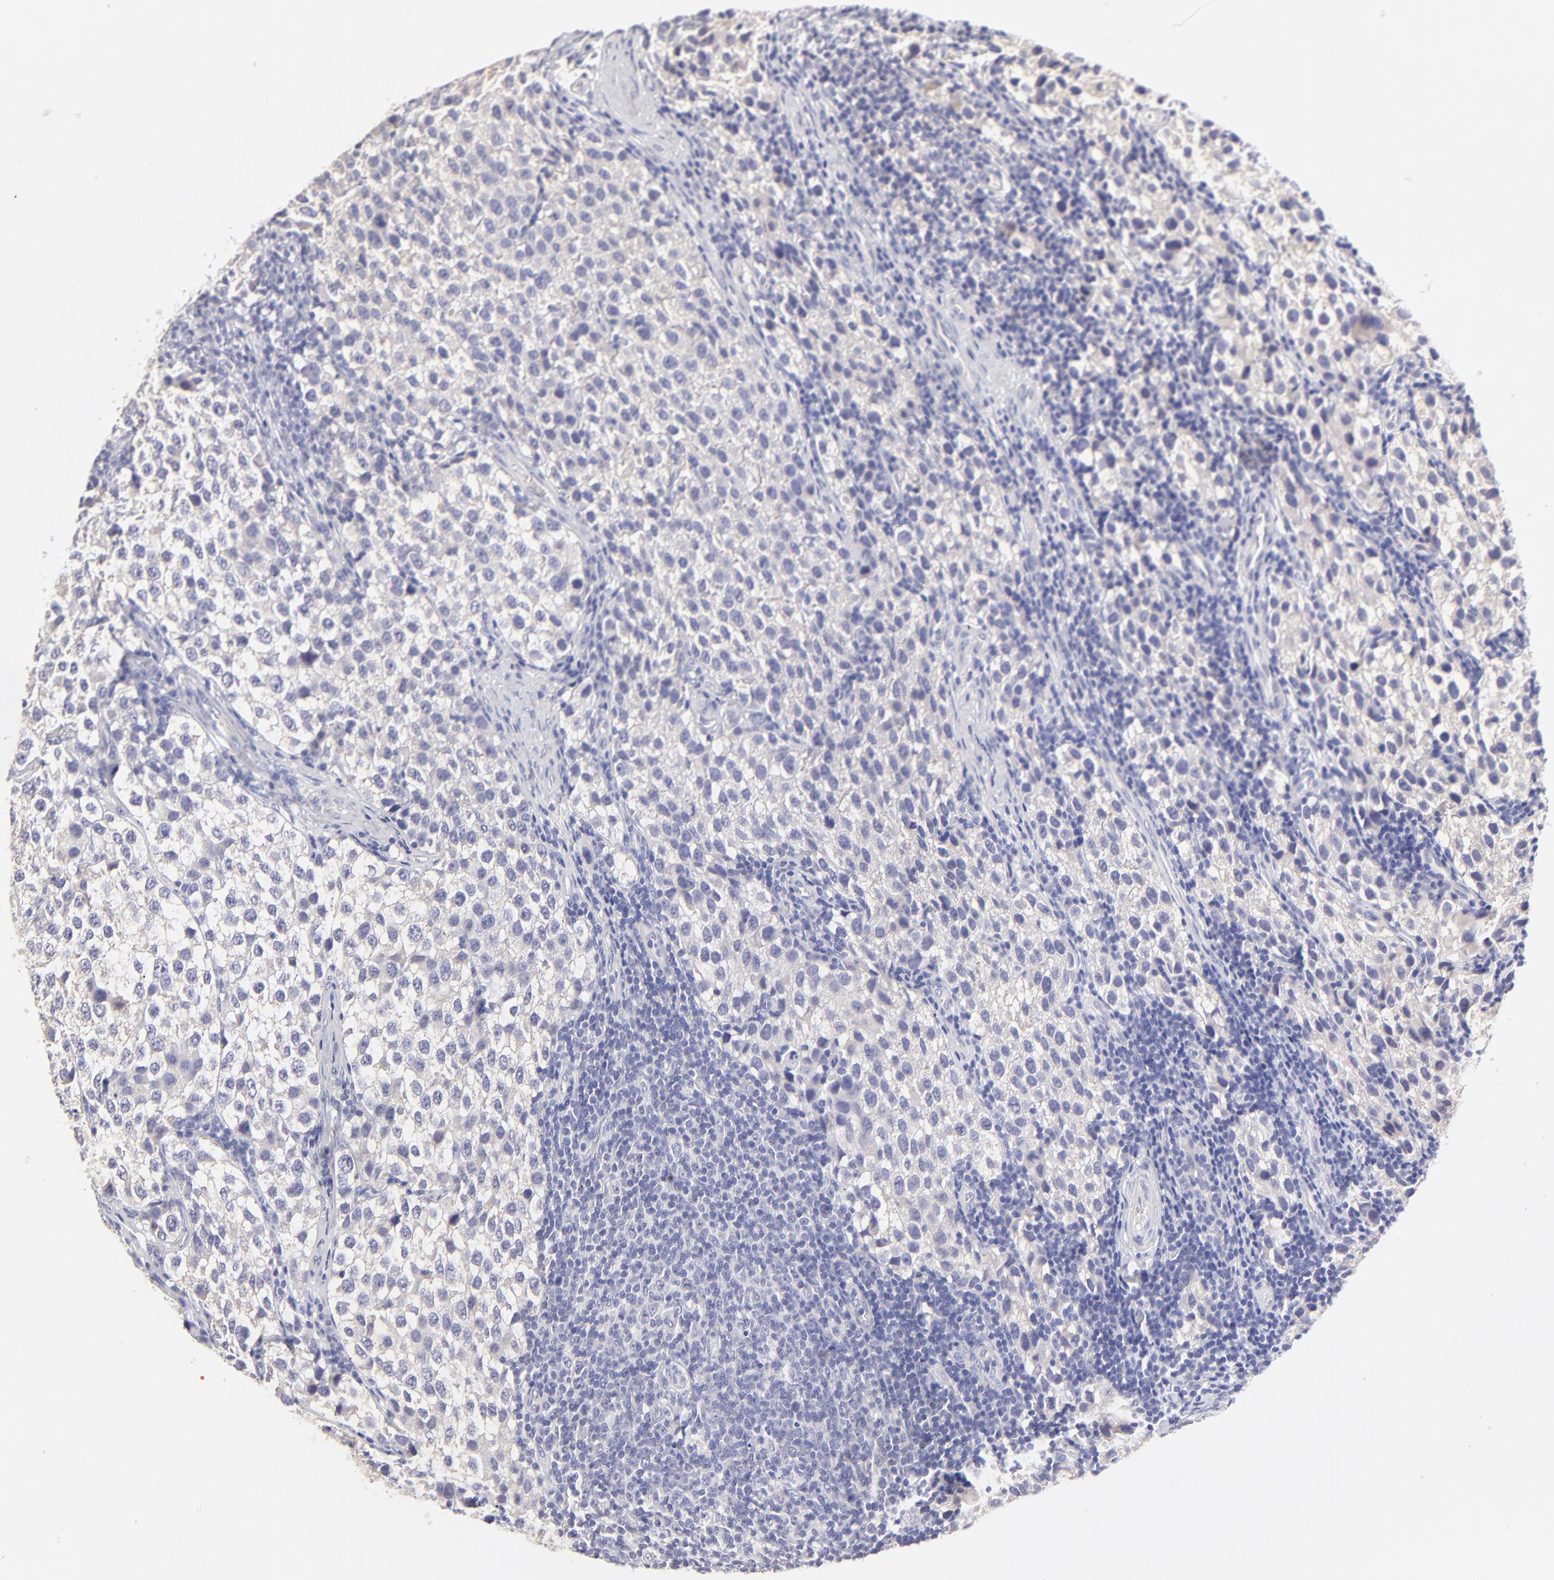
{"staining": {"intensity": "negative", "quantity": "none", "location": "none"}, "tissue": "testis cancer", "cell_type": "Tumor cells", "image_type": "cancer", "snomed": [{"axis": "morphology", "description": "Seminoma, NOS"}, {"axis": "topography", "description": "Testis"}], "caption": "Immunohistochemistry (IHC) of testis cancer (seminoma) reveals no expression in tumor cells.", "gene": "BTG2", "patient": {"sex": "male", "age": 39}}